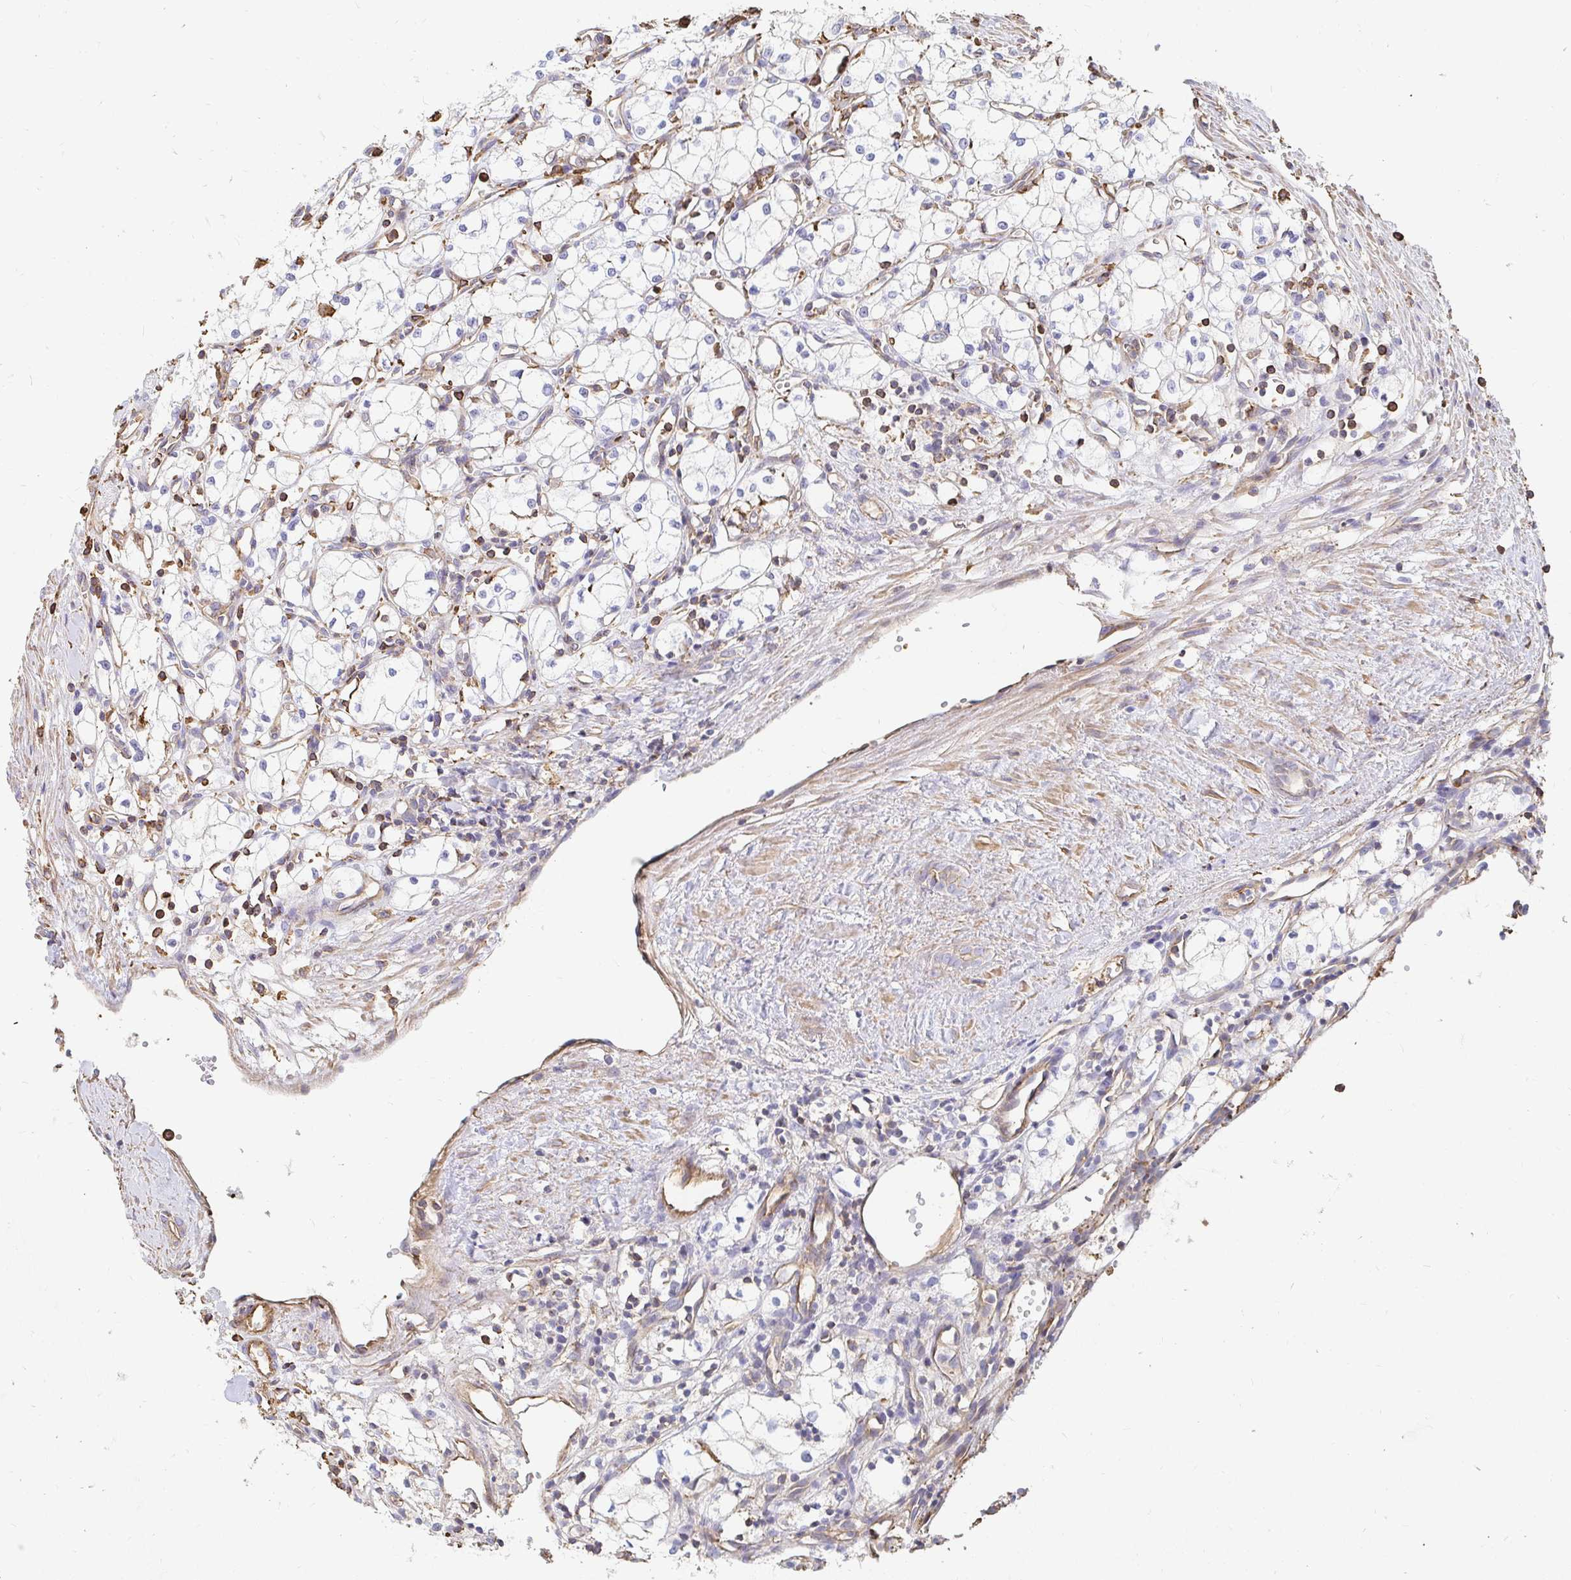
{"staining": {"intensity": "negative", "quantity": "none", "location": "none"}, "tissue": "renal cancer", "cell_type": "Tumor cells", "image_type": "cancer", "snomed": [{"axis": "morphology", "description": "Adenocarcinoma, NOS"}, {"axis": "topography", "description": "Kidney"}], "caption": "Image shows no protein positivity in tumor cells of renal cancer tissue. The staining was performed using DAB to visualize the protein expression in brown, while the nuclei were stained in blue with hematoxylin (Magnification: 20x).", "gene": "PTPN14", "patient": {"sex": "male", "age": 59}}